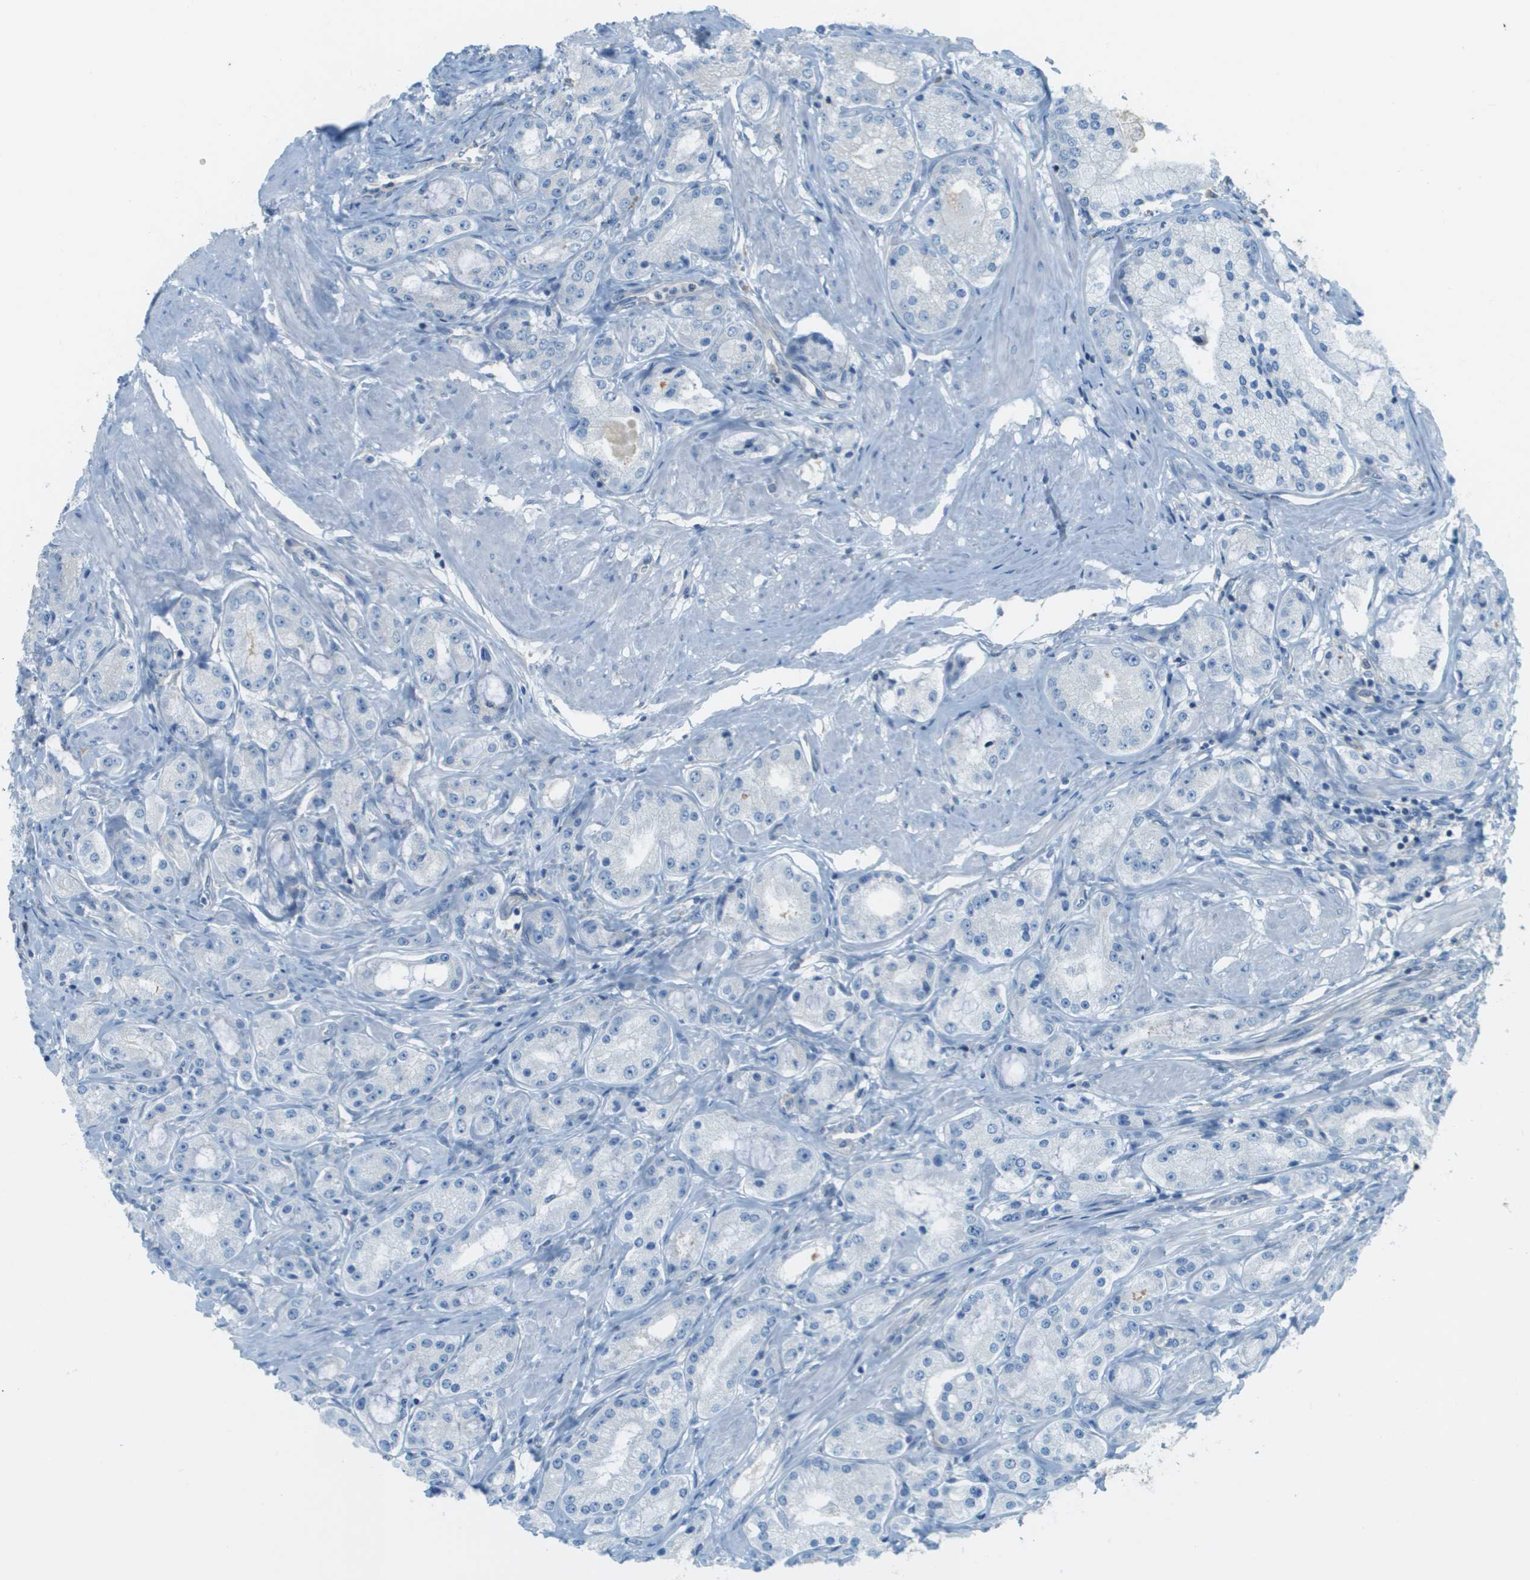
{"staining": {"intensity": "negative", "quantity": "none", "location": "none"}, "tissue": "prostate cancer", "cell_type": "Tumor cells", "image_type": "cancer", "snomed": [{"axis": "morphology", "description": "Adenocarcinoma, Low grade"}, {"axis": "topography", "description": "Prostate"}], "caption": "This is an immunohistochemistry micrograph of human prostate adenocarcinoma (low-grade). There is no staining in tumor cells.", "gene": "DNAJB11", "patient": {"sex": "male", "age": 63}}